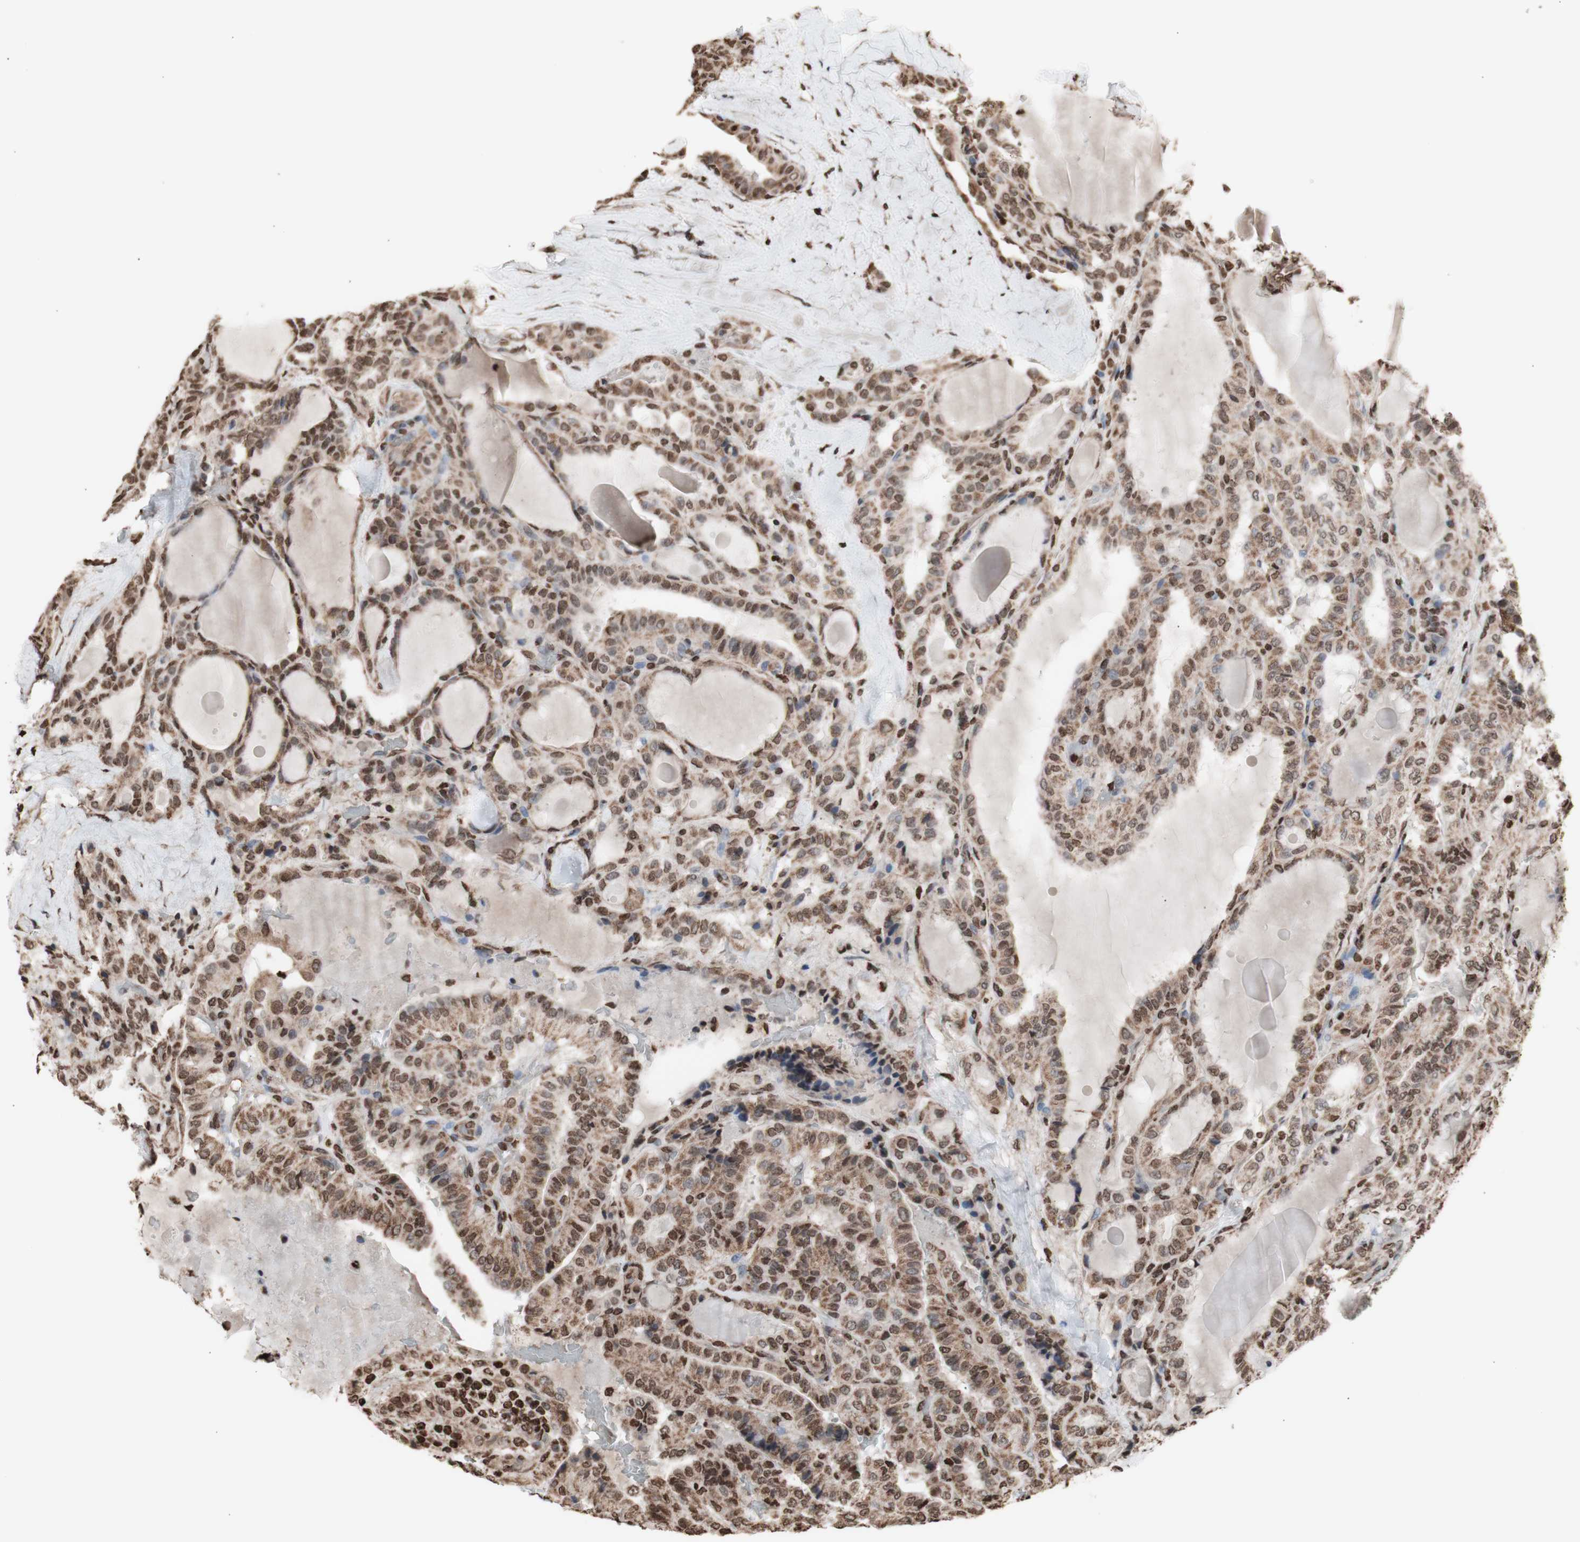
{"staining": {"intensity": "moderate", "quantity": ">75%", "location": "cytoplasmic/membranous,nuclear"}, "tissue": "thyroid cancer", "cell_type": "Tumor cells", "image_type": "cancer", "snomed": [{"axis": "morphology", "description": "Papillary adenocarcinoma, NOS"}, {"axis": "topography", "description": "Thyroid gland"}], "caption": "Protein expression analysis of thyroid cancer displays moderate cytoplasmic/membranous and nuclear expression in approximately >75% of tumor cells.", "gene": "SNAI2", "patient": {"sex": "male", "age": 77}}